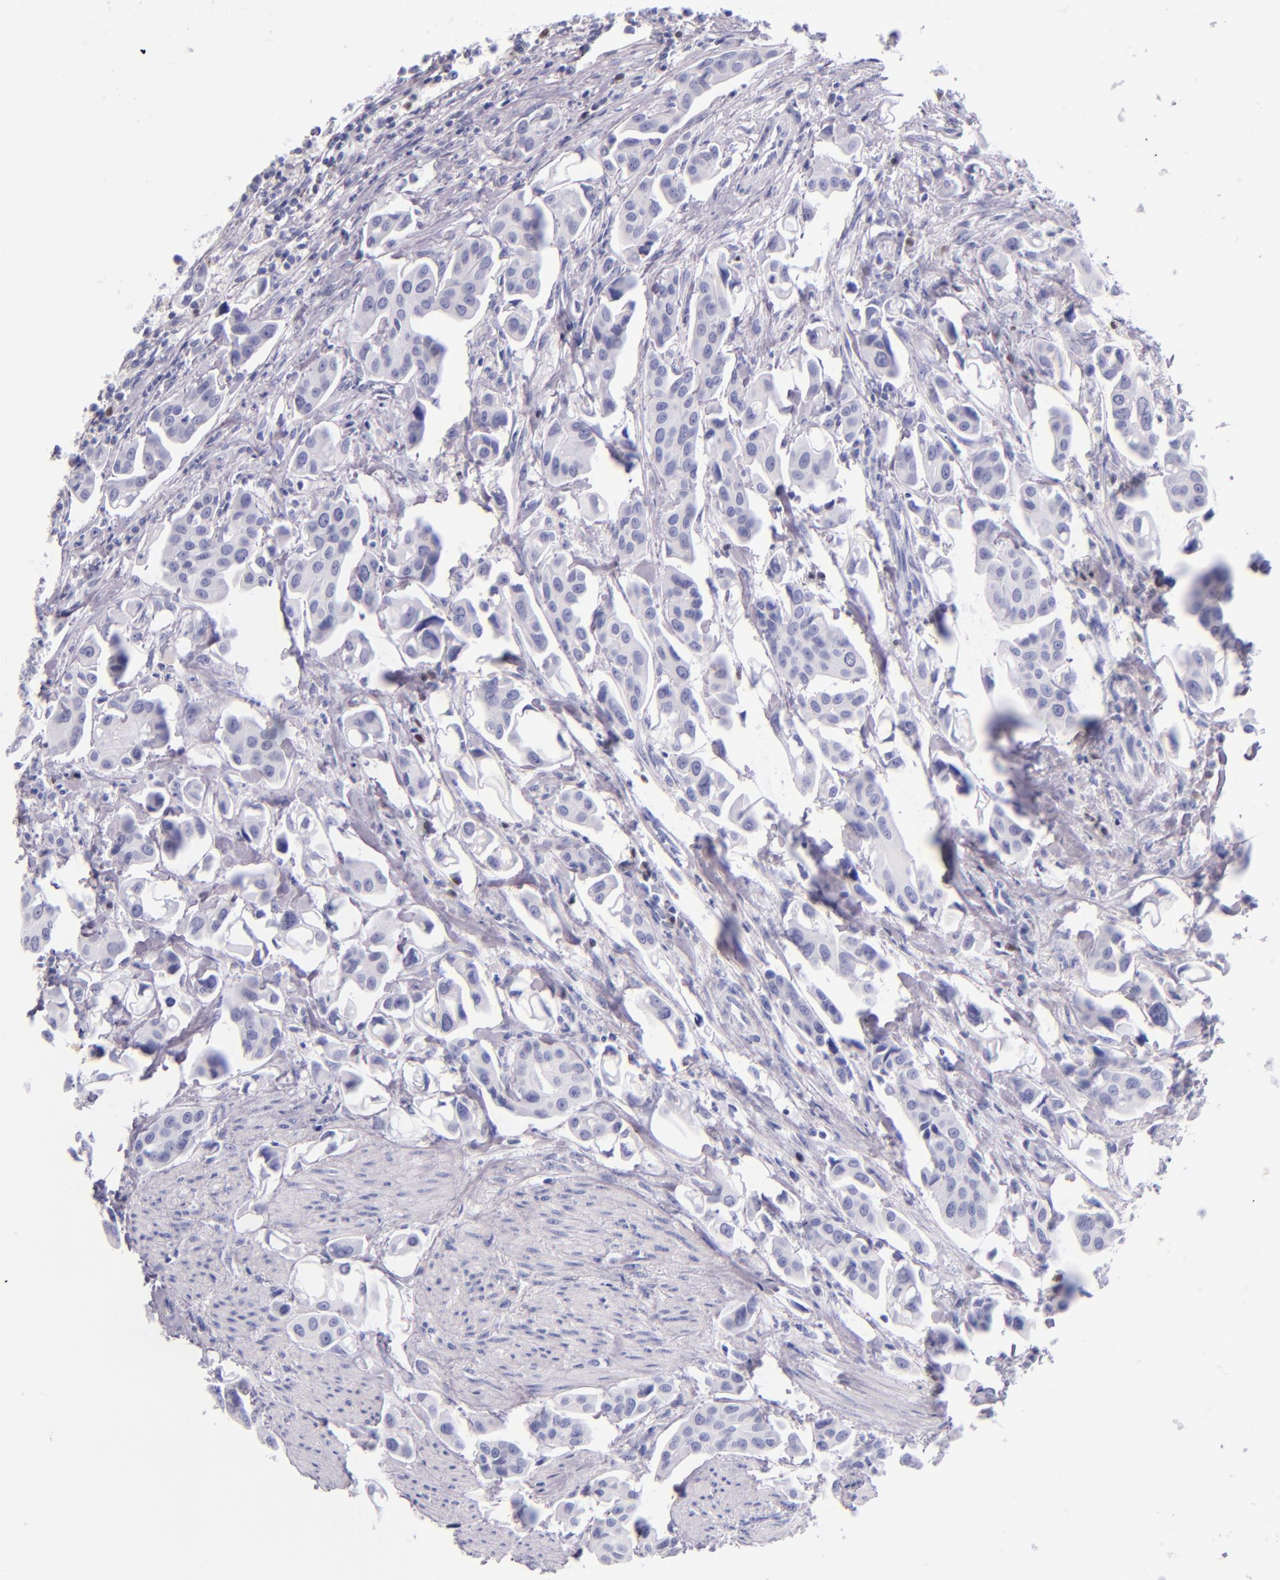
{"staining": {"intensity": "negative", "quantity": "none", "location": "none"}, "tissue": "urothelial cancer", "cell_type": "Tumor cells", "image_type": "cancer", "snomed": [{"axis": "morphology", "description": "Urothelial carcinoma, High grade"}, {"axis": "topography", "description": "Urinary bladder"}], "caption": "Tumor cells are negative for brown protein staining in urothelial cancer.", "gene": "IRF4", "patient": {"sex": "male", "age": 66}}